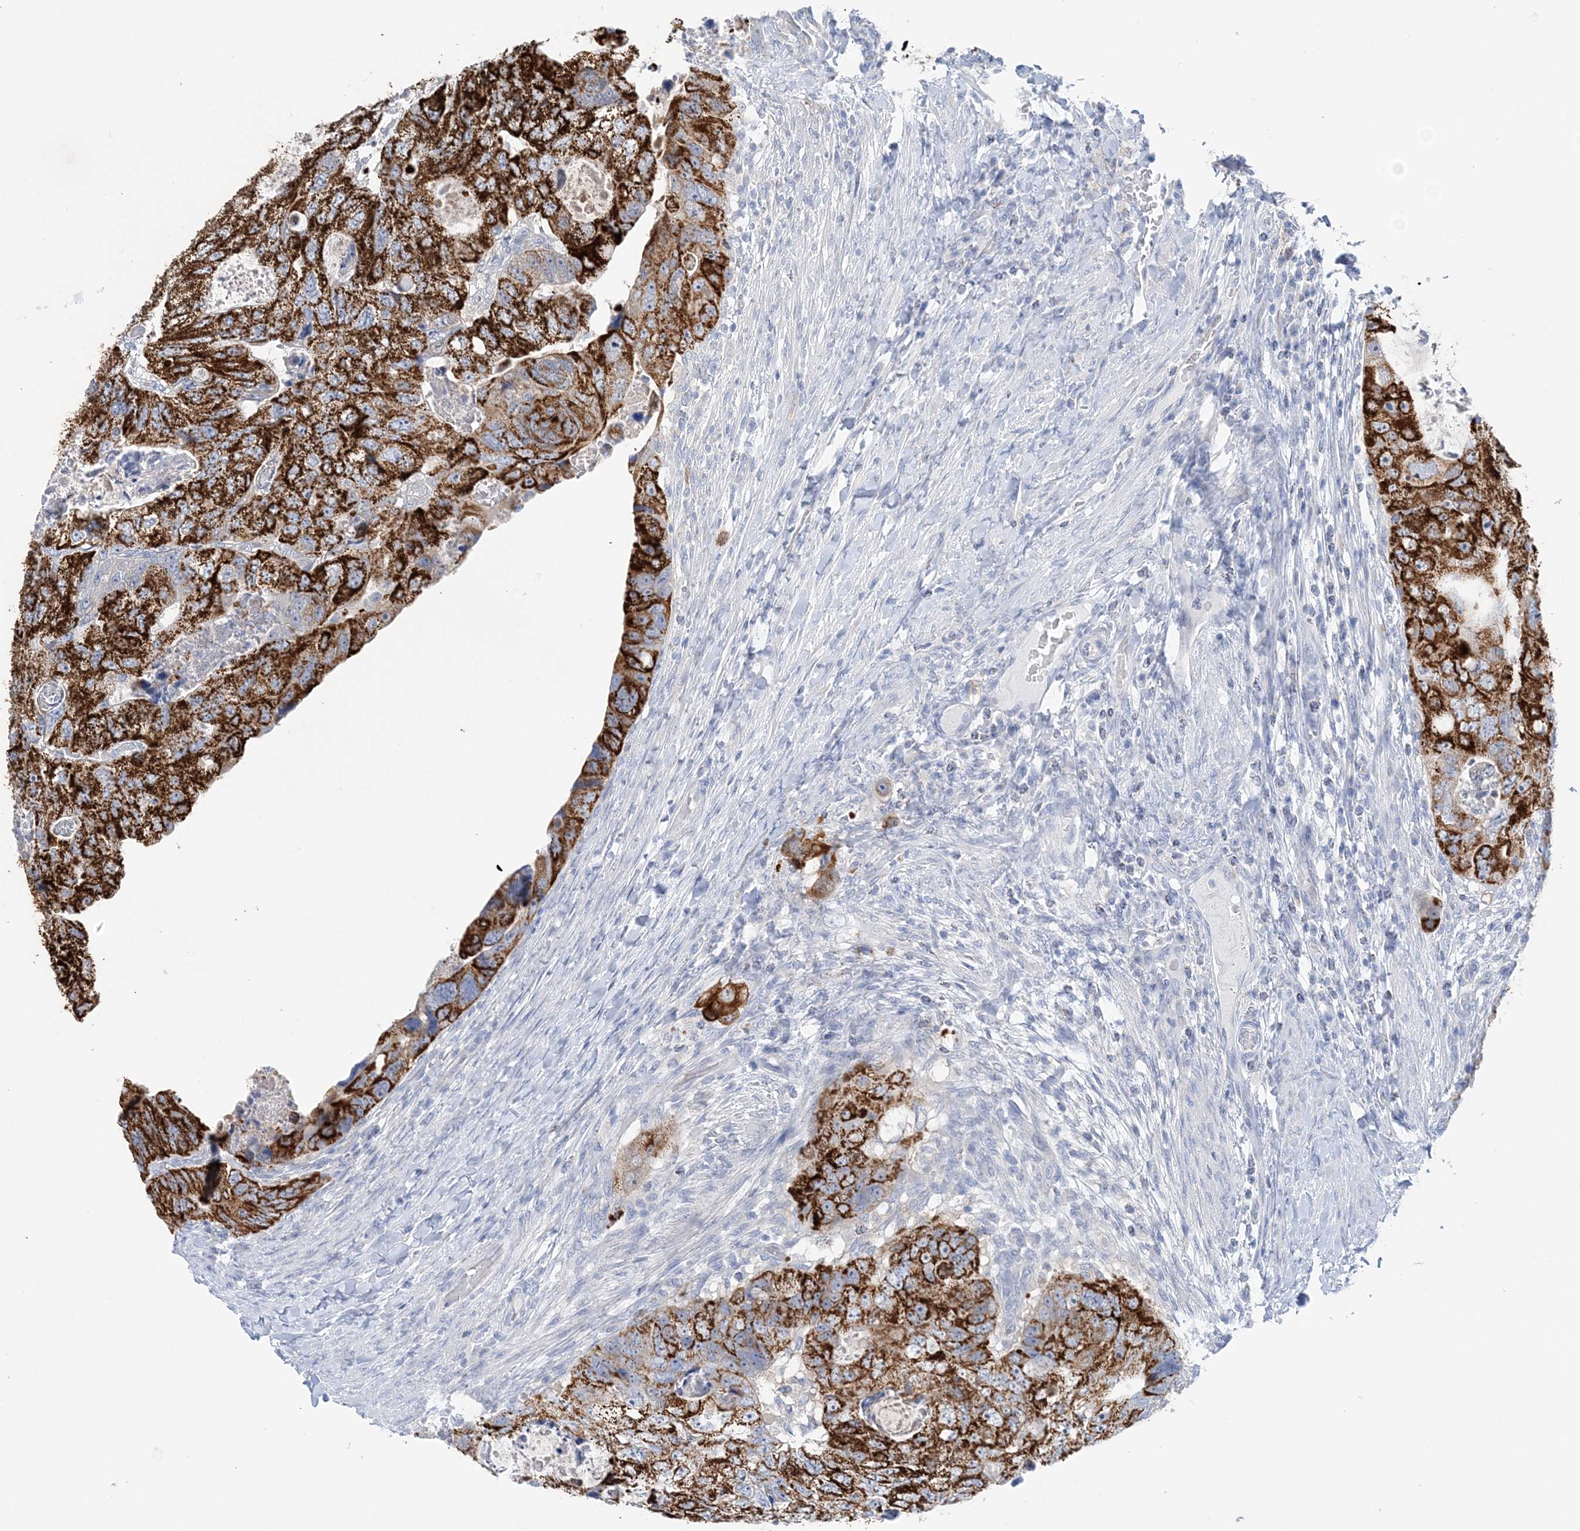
{"staining": {"intensity": "strong", "quantity": ">75%", "location": "cytoplasmic/membranous"}, "tissue": "colorectal cancer", "cell_type": "Tumor cells", "image_type": "cancer", "snomed": [{"axis": "morphology", "description": "Adenocarcinoma, NOS"}, {"axis": "topography", "description": "Rectum"}], "caption": "IHC micrograph of human colorectal cancer stained for a protein (brown), which shows high levels of strong cytoplasmic/membranous positivity in about >75% of tumor cells.", "gene": "HMGCS1", "patient": {"sex": "male", "age": 59}}